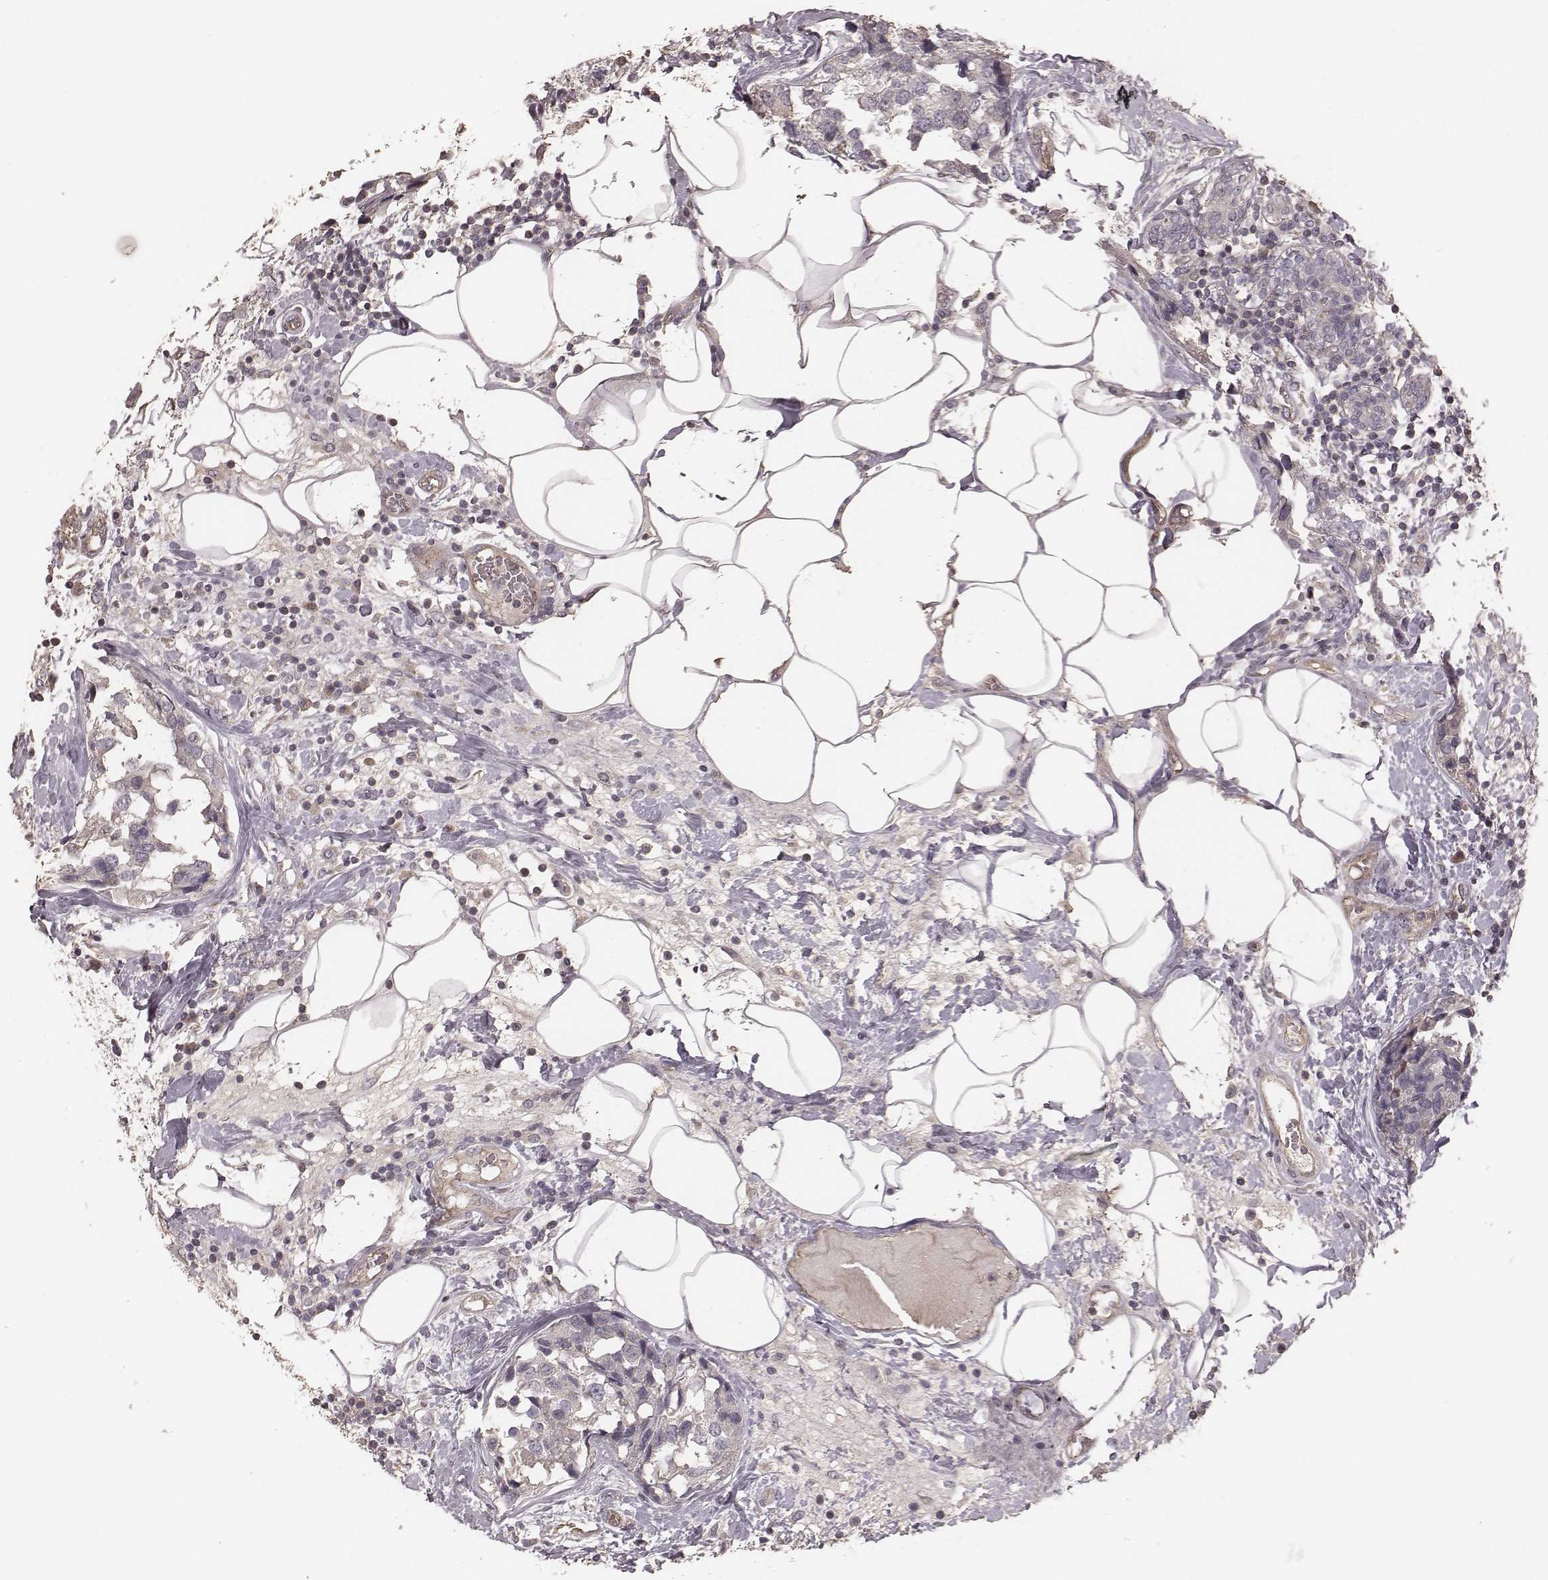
{"staining": {"intensity": "negative", "quantity": "none", "location": "none"}, "tissue": "breast cancer", "cell_type": "Tumor cells", "image_type": "cancer", "snomed": [{"axis": "morphology", "description": "Lobular carcinoma"}, {"axis": "topography", "description": "Breast"}], "caption": "Immunohistochemical staining of breast cancer demonstrates no significant staining in tumor cells.", "gene": "OTOGL", "patient": {"sex": "female", "age": 59}}